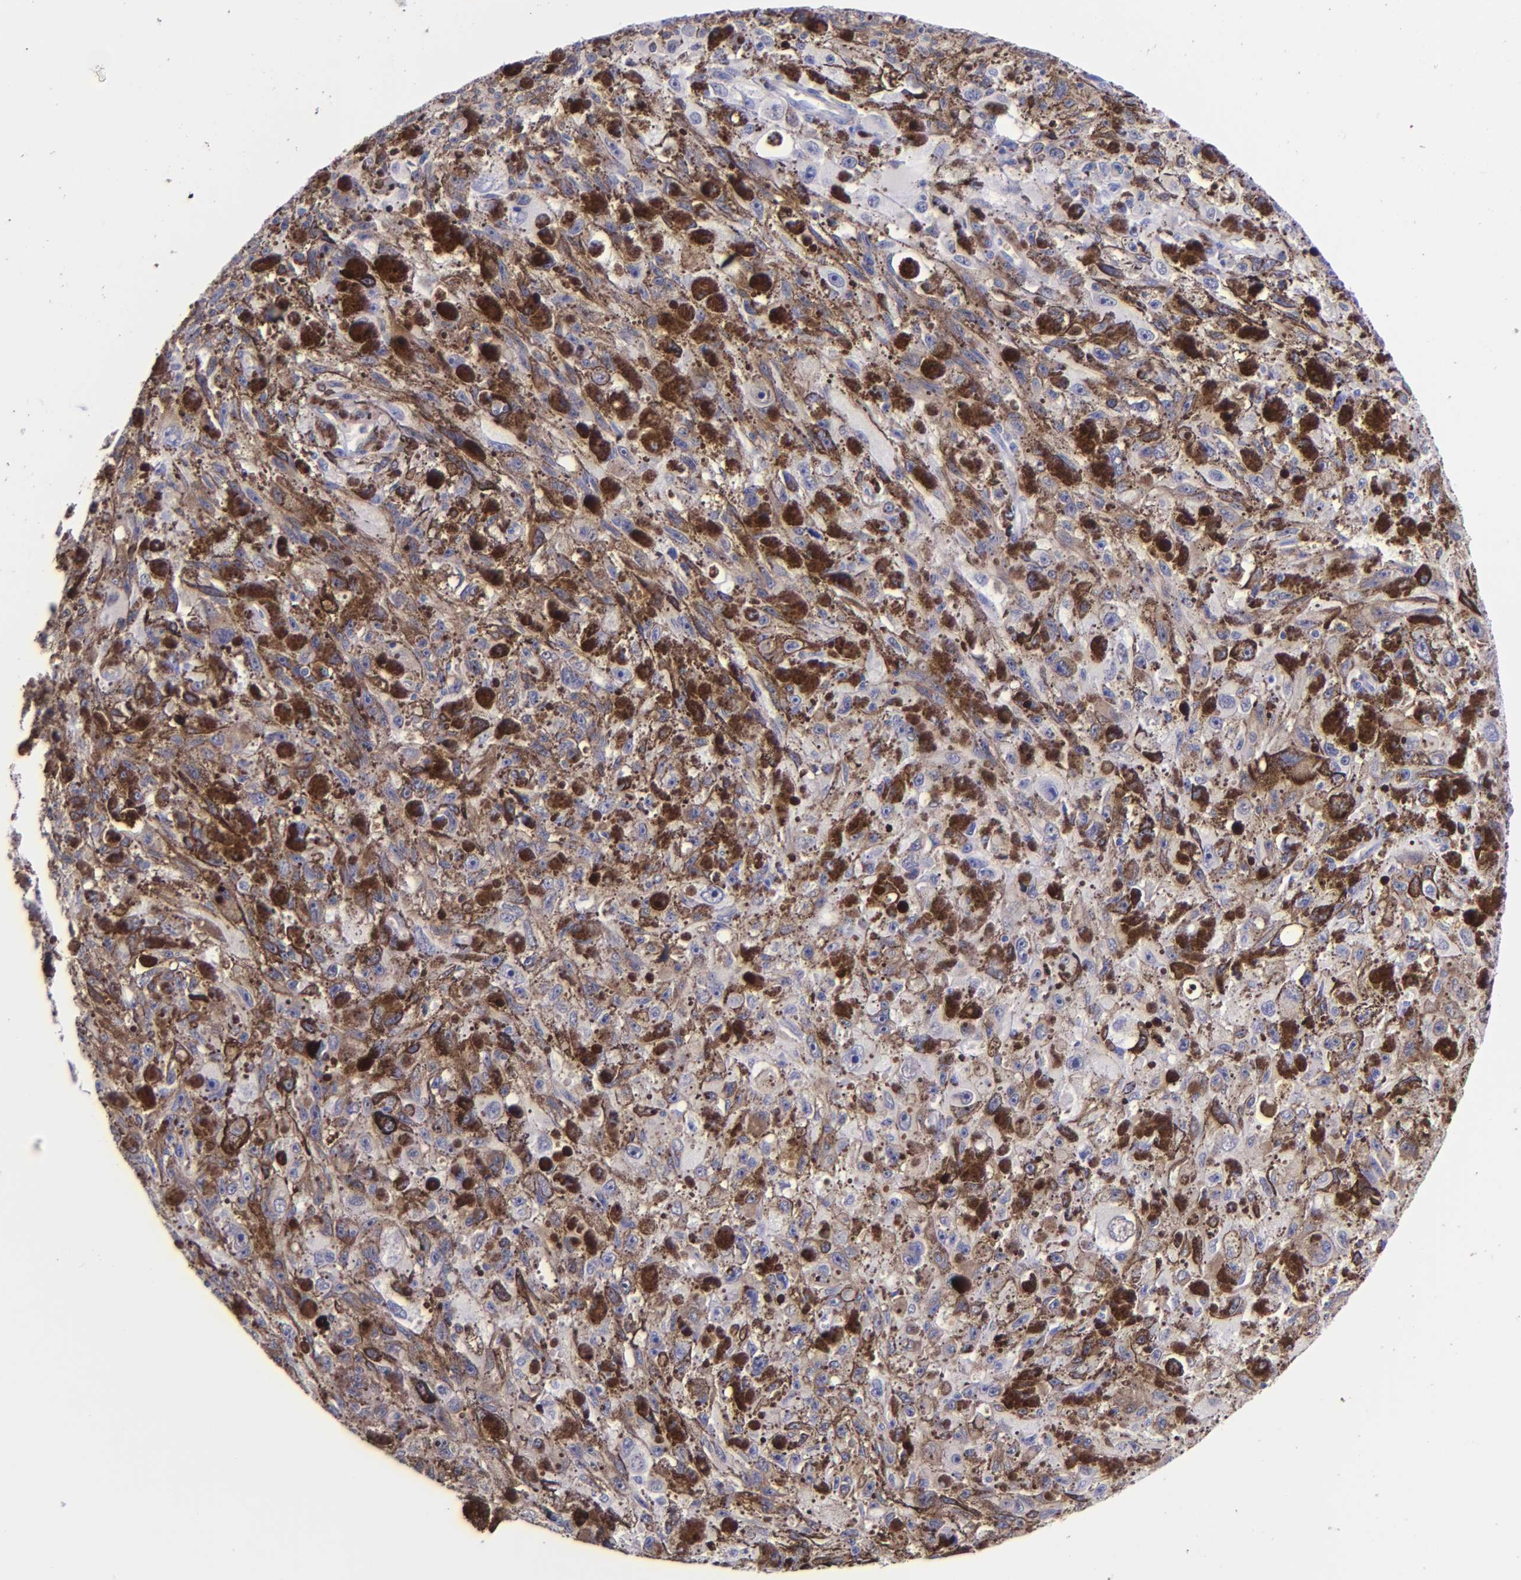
{"staining": {"intensity": "negative", "quantity": "none", "location": "none"}, "tissue": "melanoma", "cell_type": "Tumor cells", "image_type": "cancer", "snomed": [{"axis": "morphology", "description": "Malignant melanoma, NOS"}, {"axis": "topography", "description": "Skin"}], "caption": "This histopathology image is of malignant melanoma stained with immunohistochemistry to label a protein in brown with the nuclei are counter-stained blue. There is no positivity in tumor cells.", "gene": "KNG1", "patient": {"sex": "female", "age": 104}}